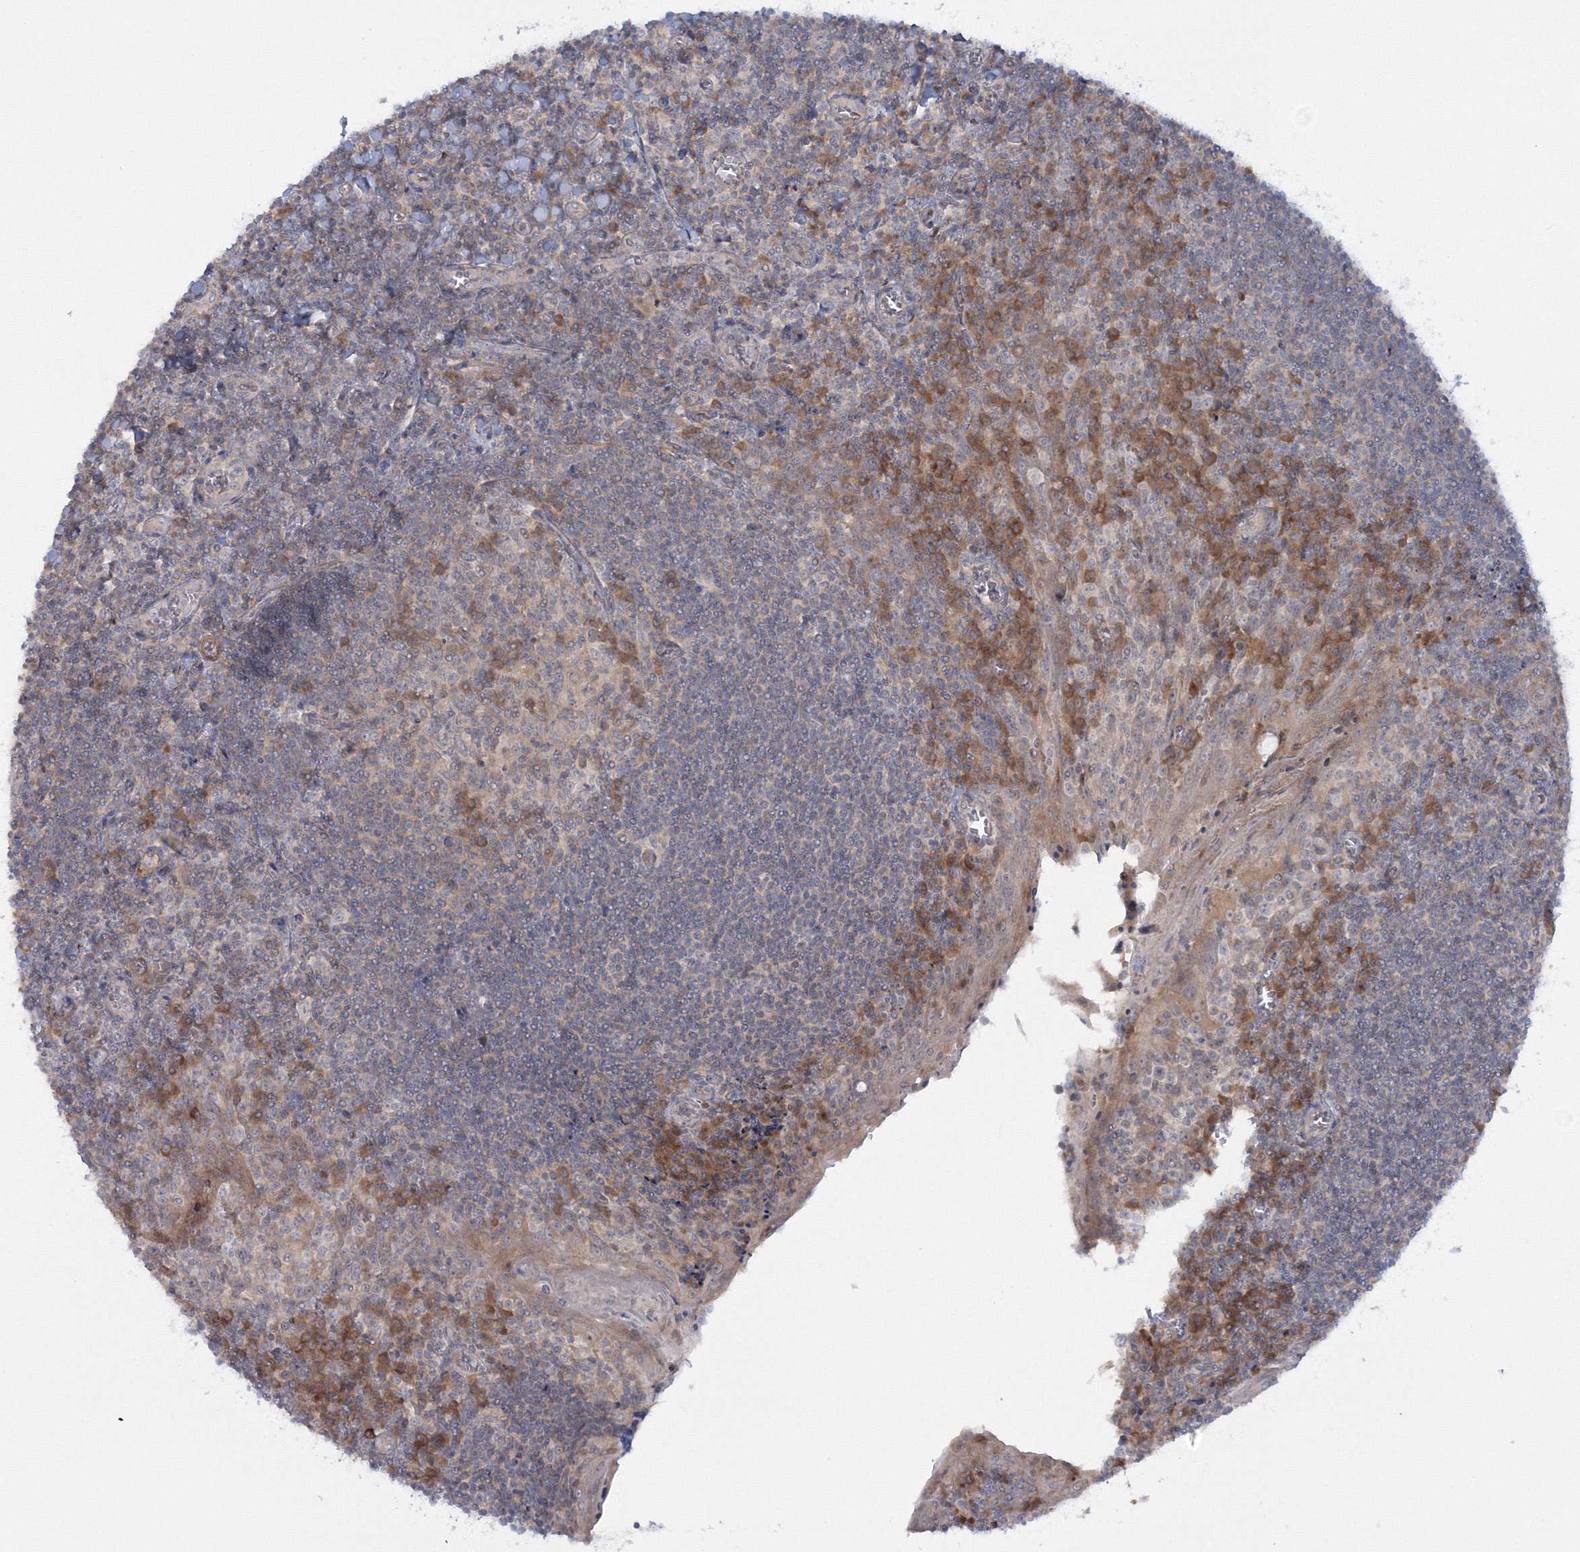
{"staining": {"intensity": "weak", "quantity": "<25%", "location": "cytoplasmic/membranous"}, "tissue": "tonsil", "cell_type": "Germinal center cells", "image_type": "normal", "snomed": [{"axis": "morphology", "description": "Normal tissue, NOS"}, {"axis": "topography", "description": "Tonsil"}], "caption": "Immunohistochemistry image of normal tonsil: human tonsil stained with DAB reveals no significant protein staining in germinal center cells.", "gene": "IPMK", "patient": {"sex": "male", "age": 27}}